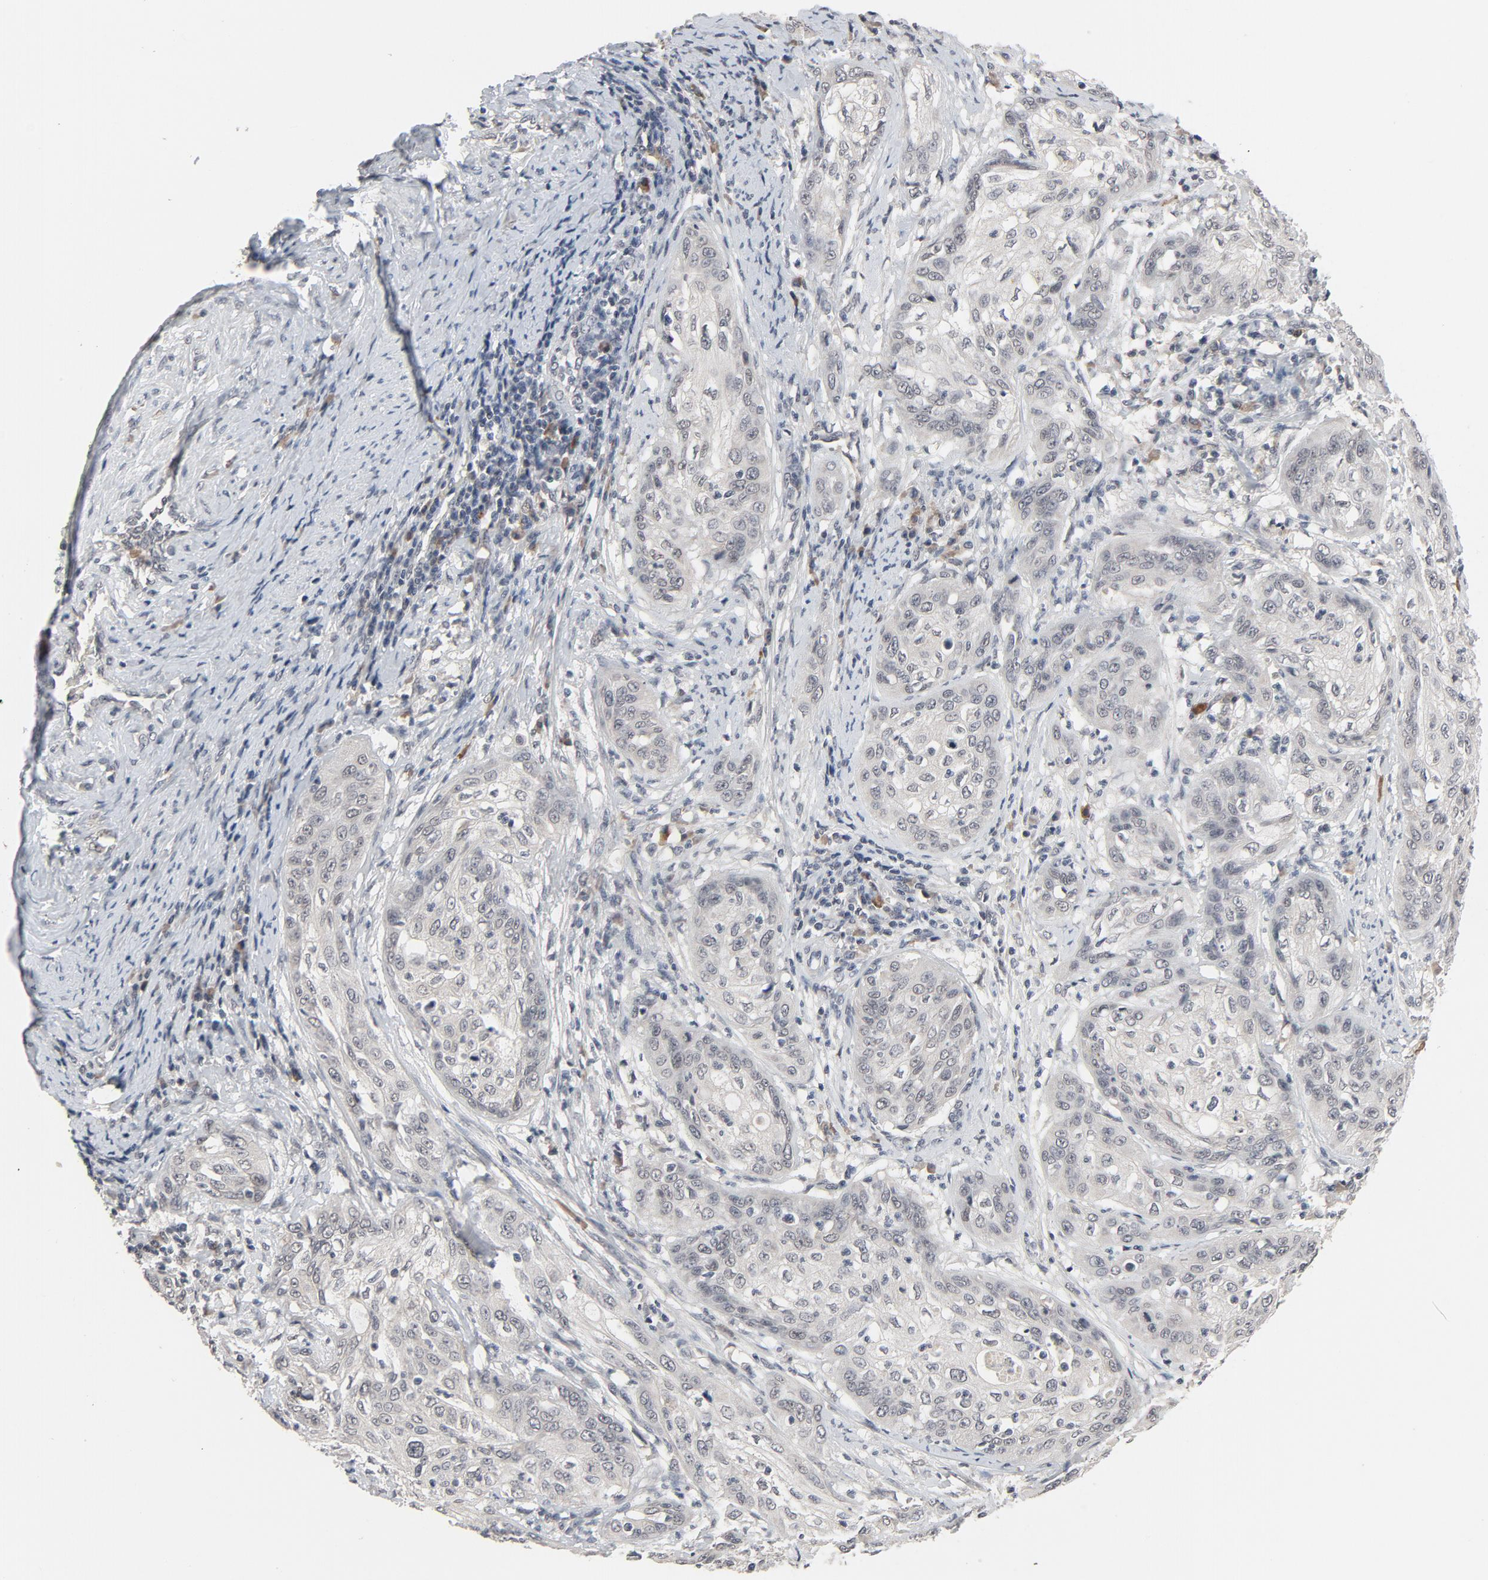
{"staining": {"intensity": "negative", "quantity": "none", "location": "none"}, "tissue": "cervical cancer", "cell_type": "Tumor cells", "image_type": "cancer", "snomed": [{"axis": "morphology", "description": "Squamous cell carcinoma, NOS"}, {"axis": "topography", "description": "Cervix"}], "caption": "Immunohistochemistry photomicrograph of human cervical cancer stained for a protein (brown), which reveals no positivity in tumor cells.", "gene": "MT3", "patient": {"sex": "female", "age": 41}}